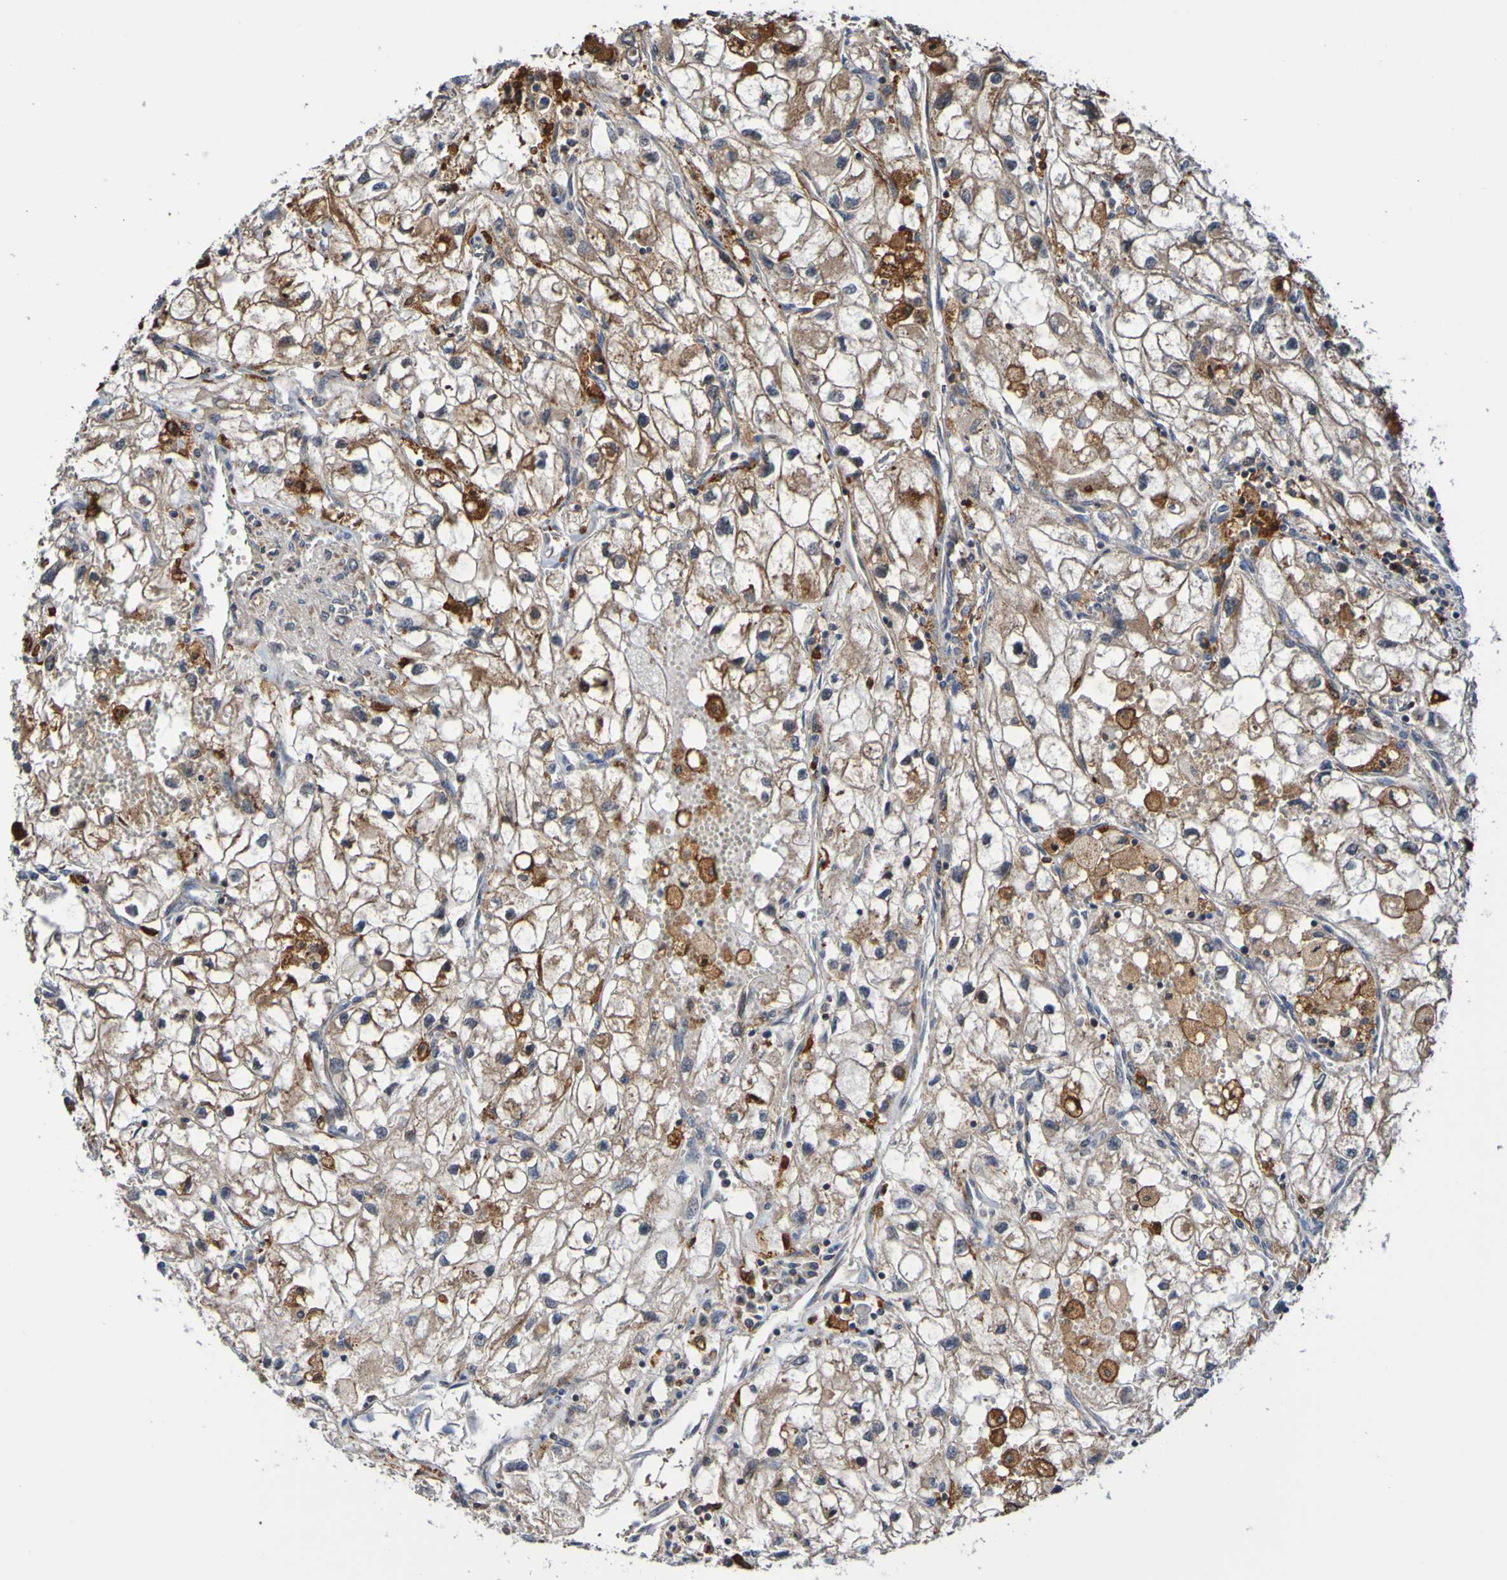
{"staining": {"intensity": "moderate", "quantity": ">75%", "location": "cytoplasmic/membranous"}, "tissue": "renal cancer", "cell_type": "Tumor cells", "image_type": "cancer", "snomed": [{"axis": "morphology", "description": "Adenocarcinoma, NOS"}, {"axis": "topography", "description": "Kidney"}], "caption": "Renal cancer tissue reveals moderate cytoplasmic/membranous positivity in about >75% of tumor cells, visualized by immunohistochemistry.", "gene": "AXIN1", "patient": {"sex": "female", "age": 70}}